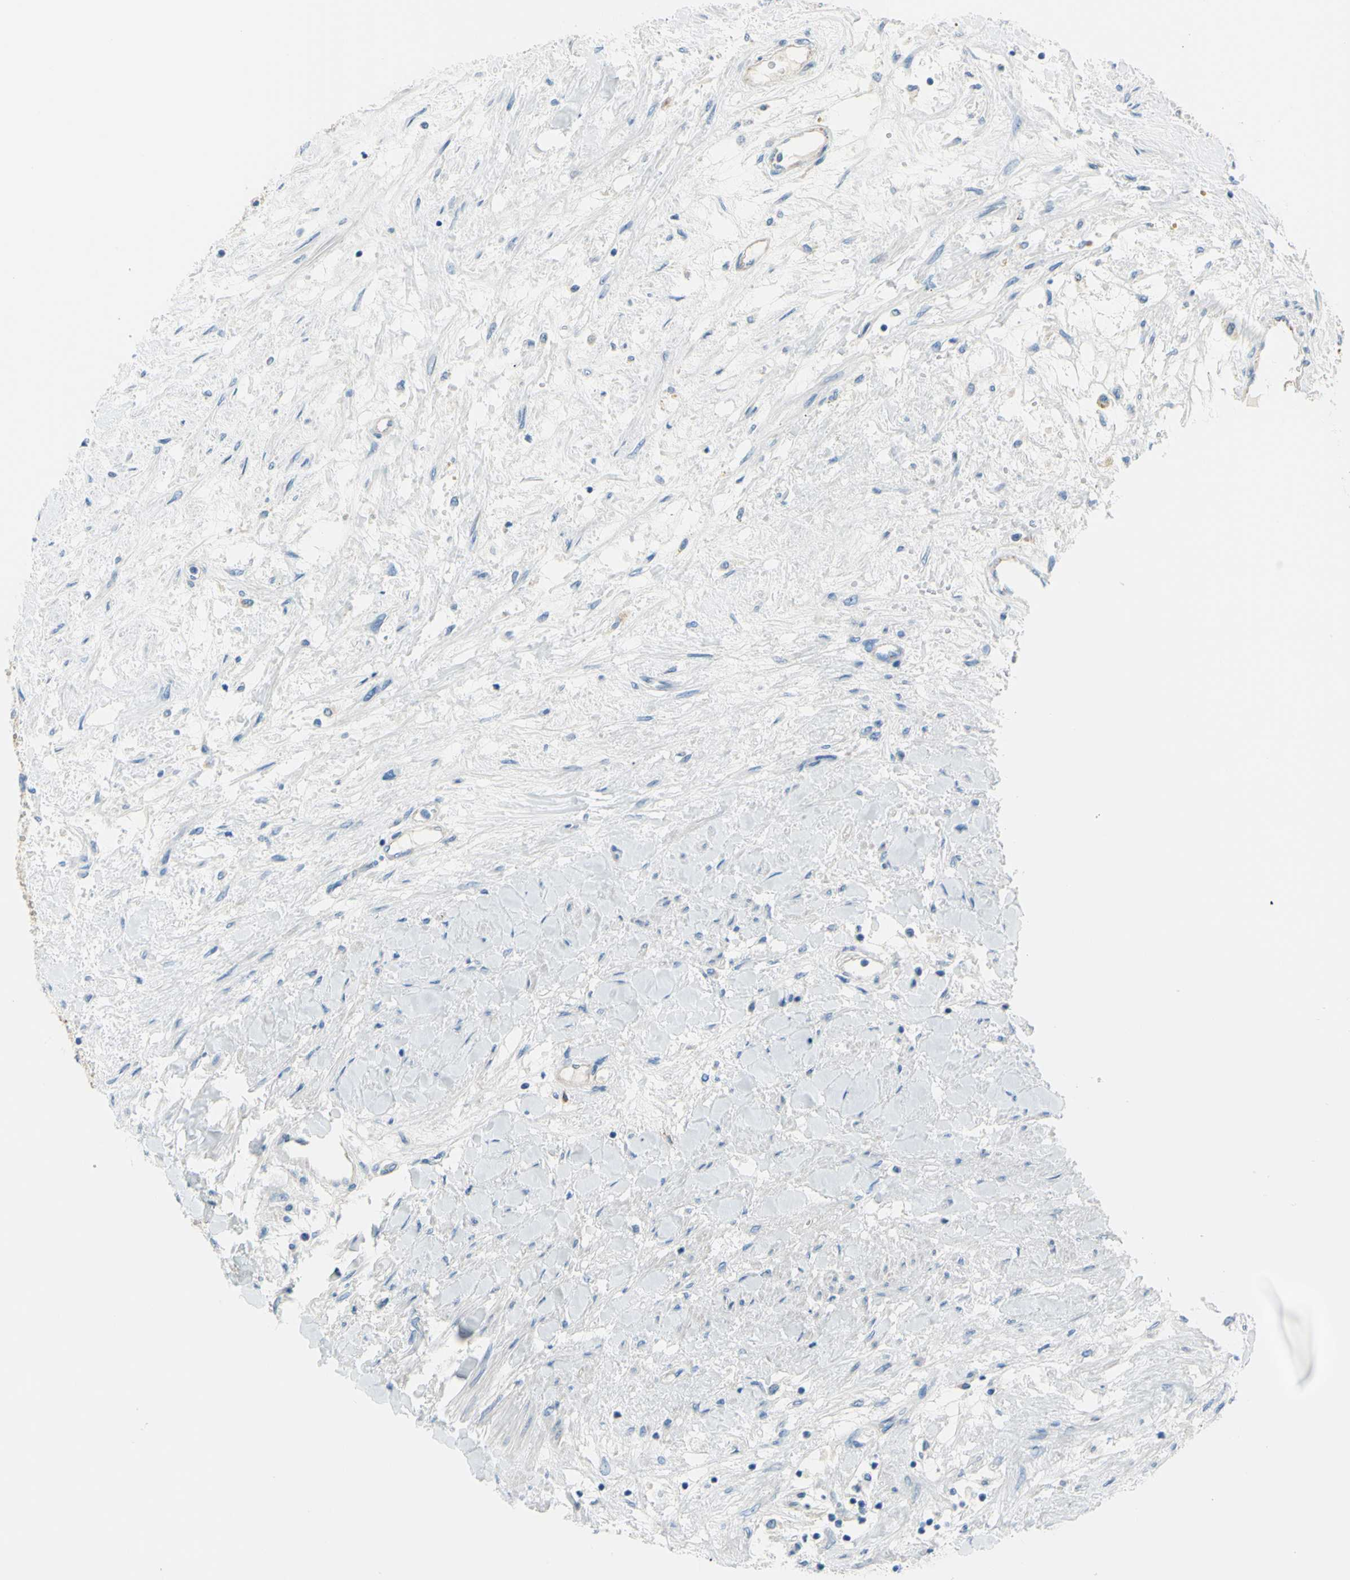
{"staining": {"intensity": "negative", "quantity": "none", "location": "none"}, "tissue": "renal cancer", "cell_type": "Tumor cells", "image_type": "cancer", "snomed": [{"axis": "morphology", "description": "Adenocarcinoma, NOS"}, {"axis": "topography", "description": "Kidney"}], "caption": "The image displays no significant staining in tumor cells of adenocarcinoma (renal). Nuclei are stained in blue.", "gene": "FRMD4B", "patient": {"sex": "male", "age": 68}}